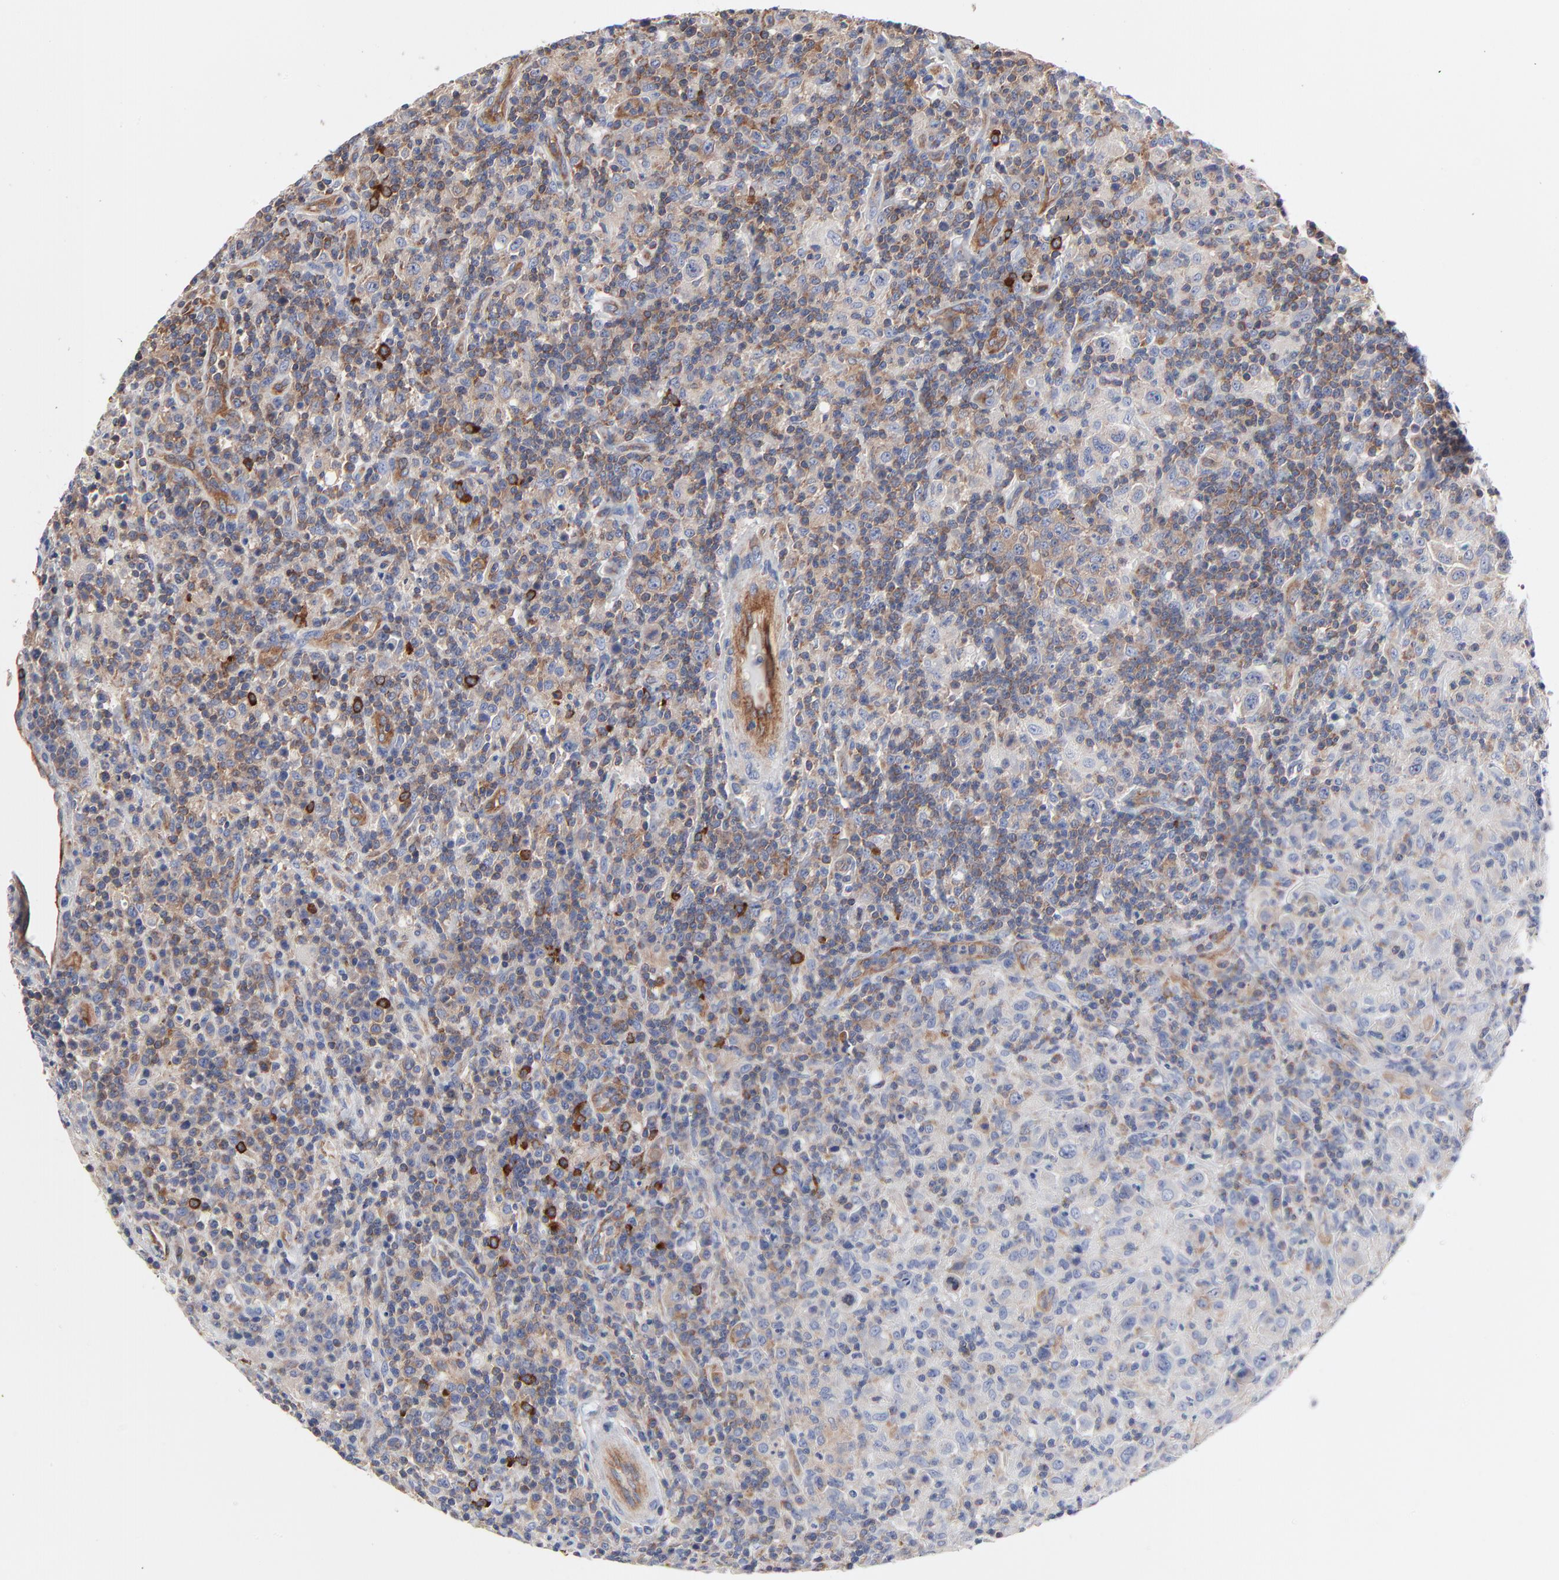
{"staining": {"intensity": "weak", "quantity": ">75%", "location": "cytoplasmic/membranous"}, "tissue": "lymphoma", "cell_type": "Tumor cells", "image_type": "cancer", "snomed": [{"axis": "morphology", "description": "Hodgkin's disease, NOS"}, {"axis": "topography", "description": "Lymph node"}], "caption": "A high-resolution photomicrograph shows immunohistochemistry staining of lymphoma, which exhibits weak cytoplasmic/membranous staining in about >75% of tumor cells. (IHC, brightfield microscopy, high magnification).", "gene": "CD2AP", "patient": {"sex": "male", "age": 65}}